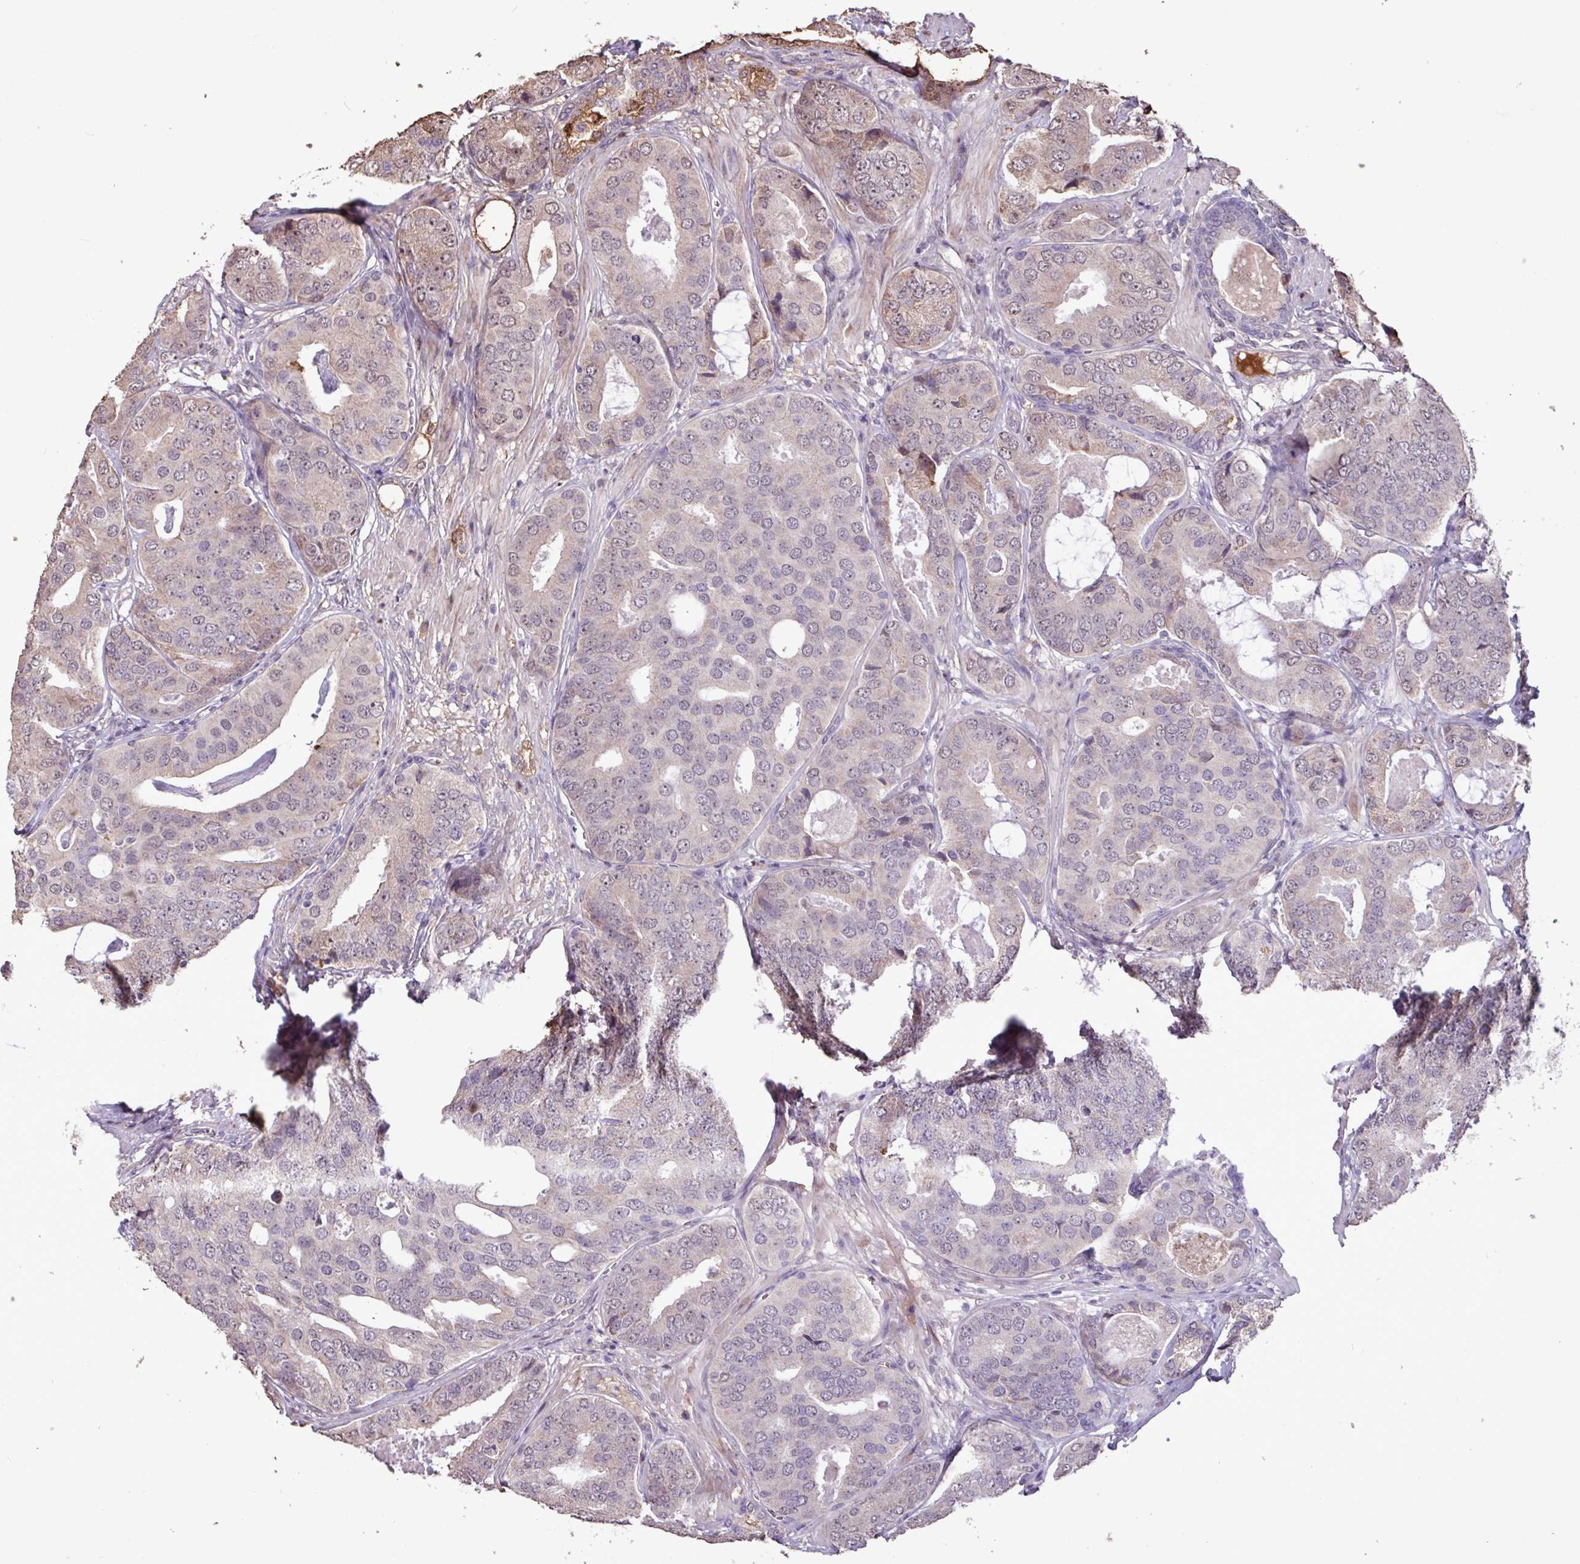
{"staining": {"intensity": "weak", "quantity": "<25%", "location": "nuclear"}, "tissue": "prostate cancer", "cell_type": "Tumor cells", "image_type": "cancer", "snomed": [{"axis": "morphology", "description": "Adenocarcinoma, High grade"}, {"axis": "topography", "description": "Prostate"}], "caption": "The image demonstrates no significant expression in tumor cells of prostate cancer (high-grade adenocarcinoma).", "gene": "L3MBTL3", "patient": {"sex": "male", "age": 71}}